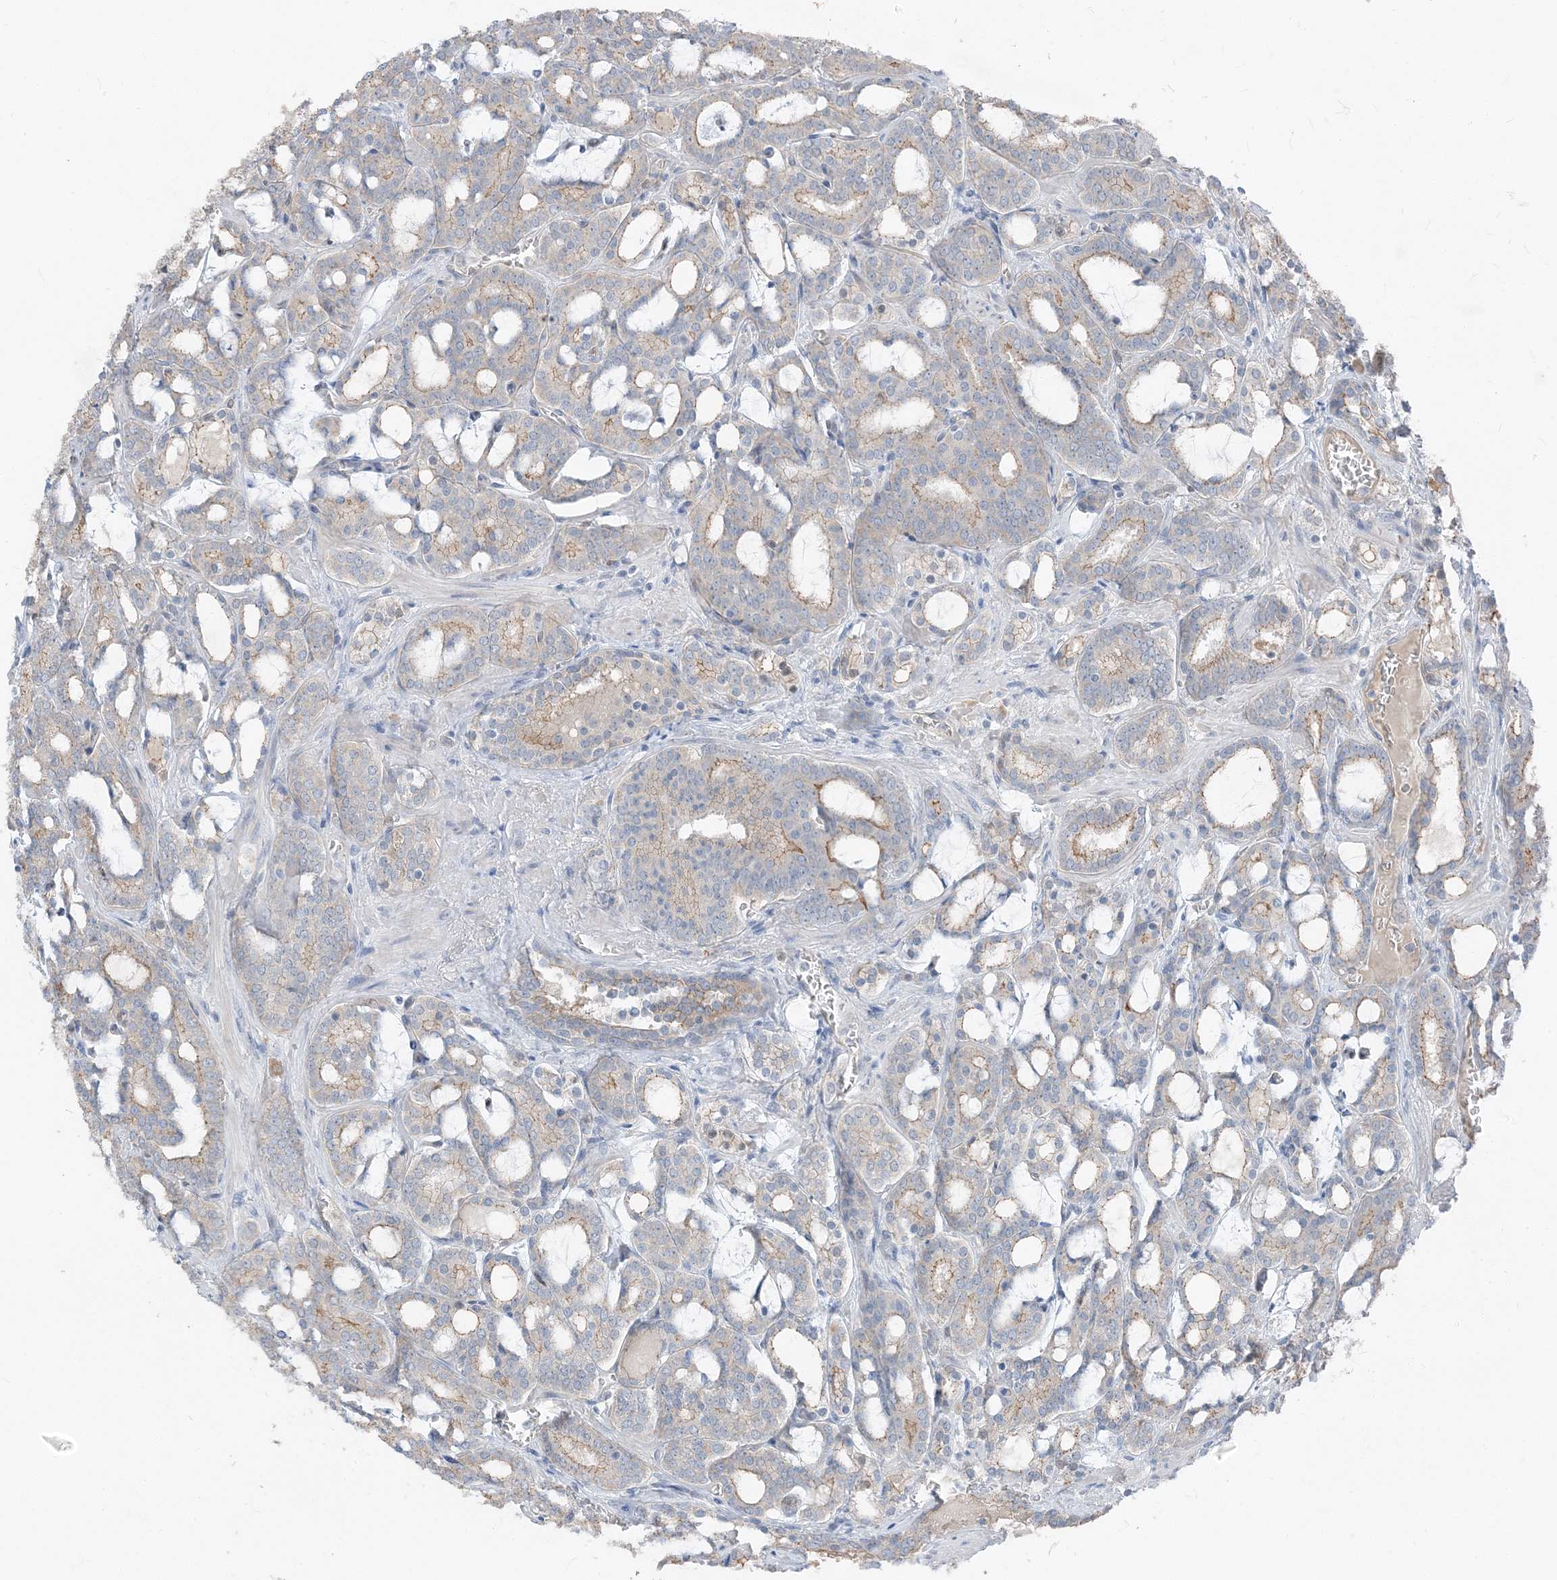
{"staining": {"intensity": "weak", "quantity": "<25%", "location": "cytoplasmic/membranous"}, "tissue": "prostate cancer", "cell_type": "Tumor cells", "image_type": "cancer", "snomed": [{"axis": "morphology", "description": "Adenocarcinoma, High grade"}, {"axis": "topography", "description": "Prostate and seminal vesicle, NOS"}], "caption": "The image demonstrates no significant staining in tumor cells of prostate cancer (adenocarcinoma (high-grade)).", "gene": "NCOA7", "patient": {"sex": "male", "age": 67}}